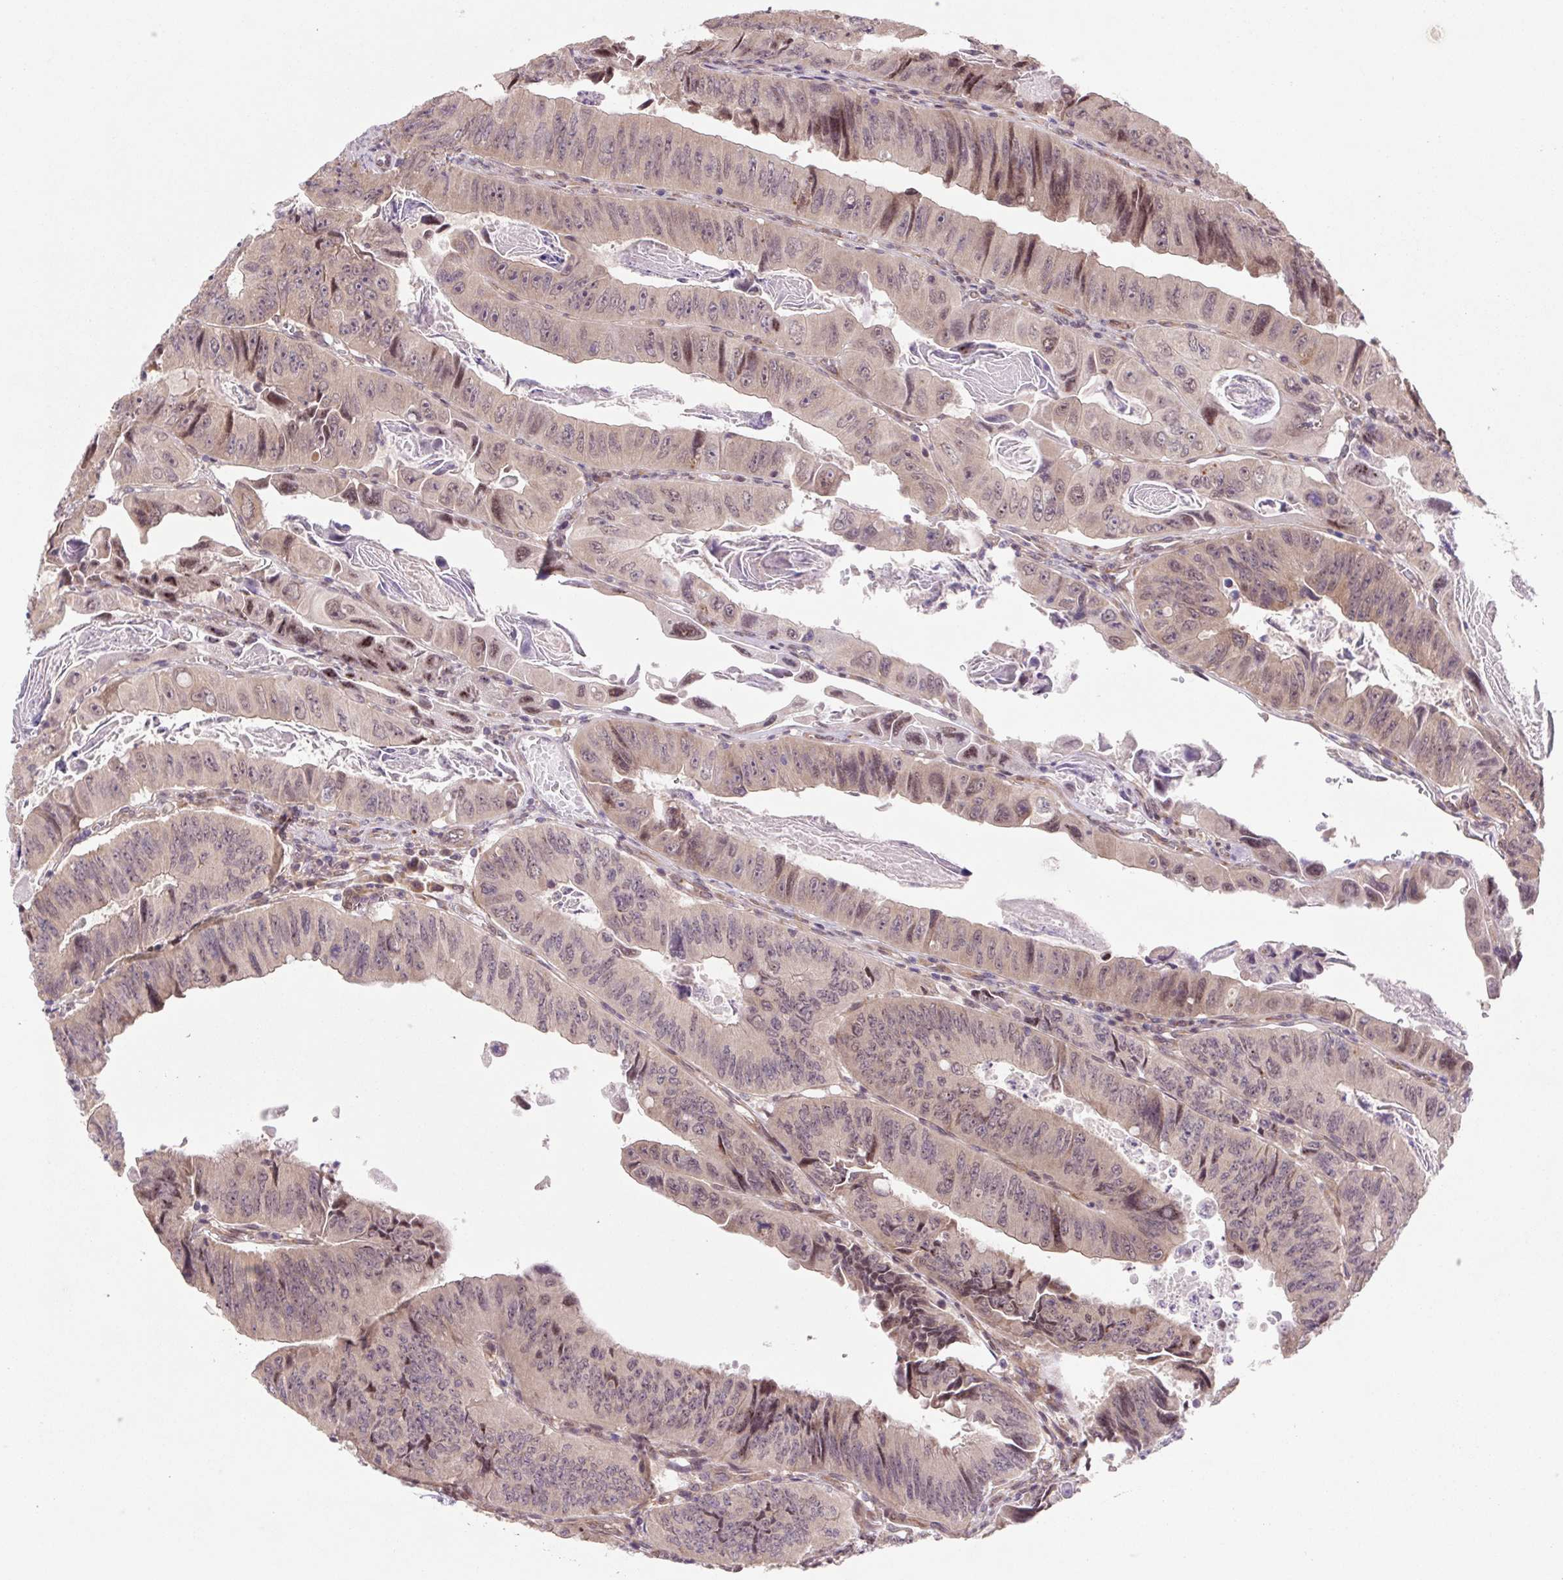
{"staining": {"intensity": "weak", "quantity": "25%-75%", "location": "cytoplasmic/membranous,nuclear"}, "tissue": "colorectal cancer", "cell_type": "Tumor cells", "image_type": "cancer", "snomed": [{"axis": "morphology", "description": "Adenocarcinoma, NOS"}, {"axis": "topography", "description": "Colon"}], "caption": "Protein expression analysis of colorectal cancer (adenocarcinoma) displays weak cytoplasmic/membranous and nuclear expression in approximately 25%-75% of tumor cells. Using DAB (brown) and hematoxylin (blue) stains, captured at high magnification using brightfield microscopy.", "gene": "HFE", "patient": {"sex": "female", "age": 84}}